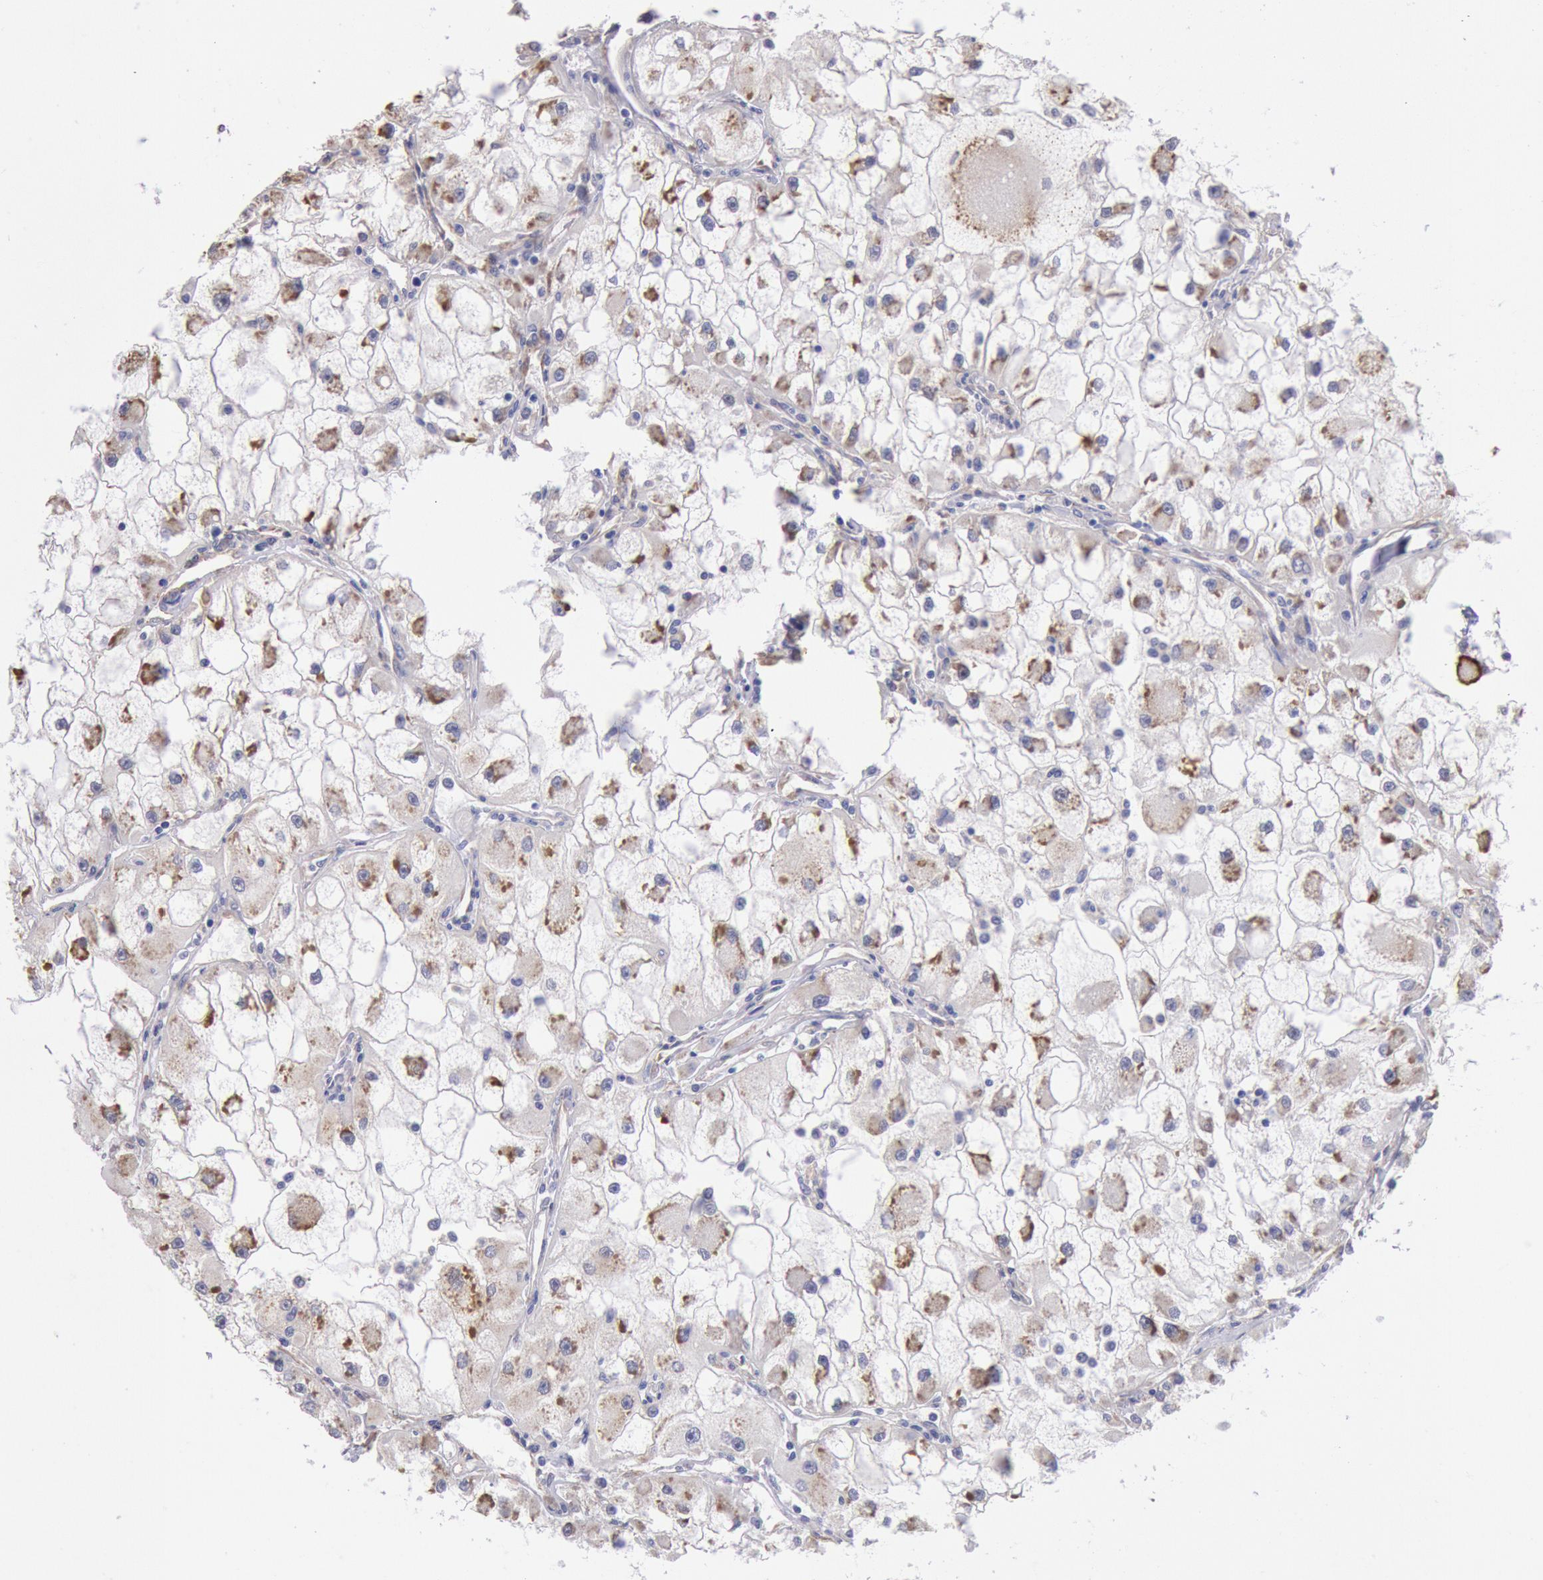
{"staining": {"intensity": "weak", "quantity": ">75%", "location": "cytoplasmic/membranous"}, "tissue": "renal cancer", "cell_type": "Tumor cells", "image_type": "cancer", "snomed": [{"axis": "morphology", "description": "Adenocarcinoma, NOS"}, {"axis": "topography", "description": "Kidney"}], "caption": "Renal cancer (adenocarcinoma) stained for a protein (brown) shows weak cytoplasmic/membranous positive staining in approximately >75% of tumor cells.", "gene": "DRG1", "patient": {"sex": "female", "age": 73}}